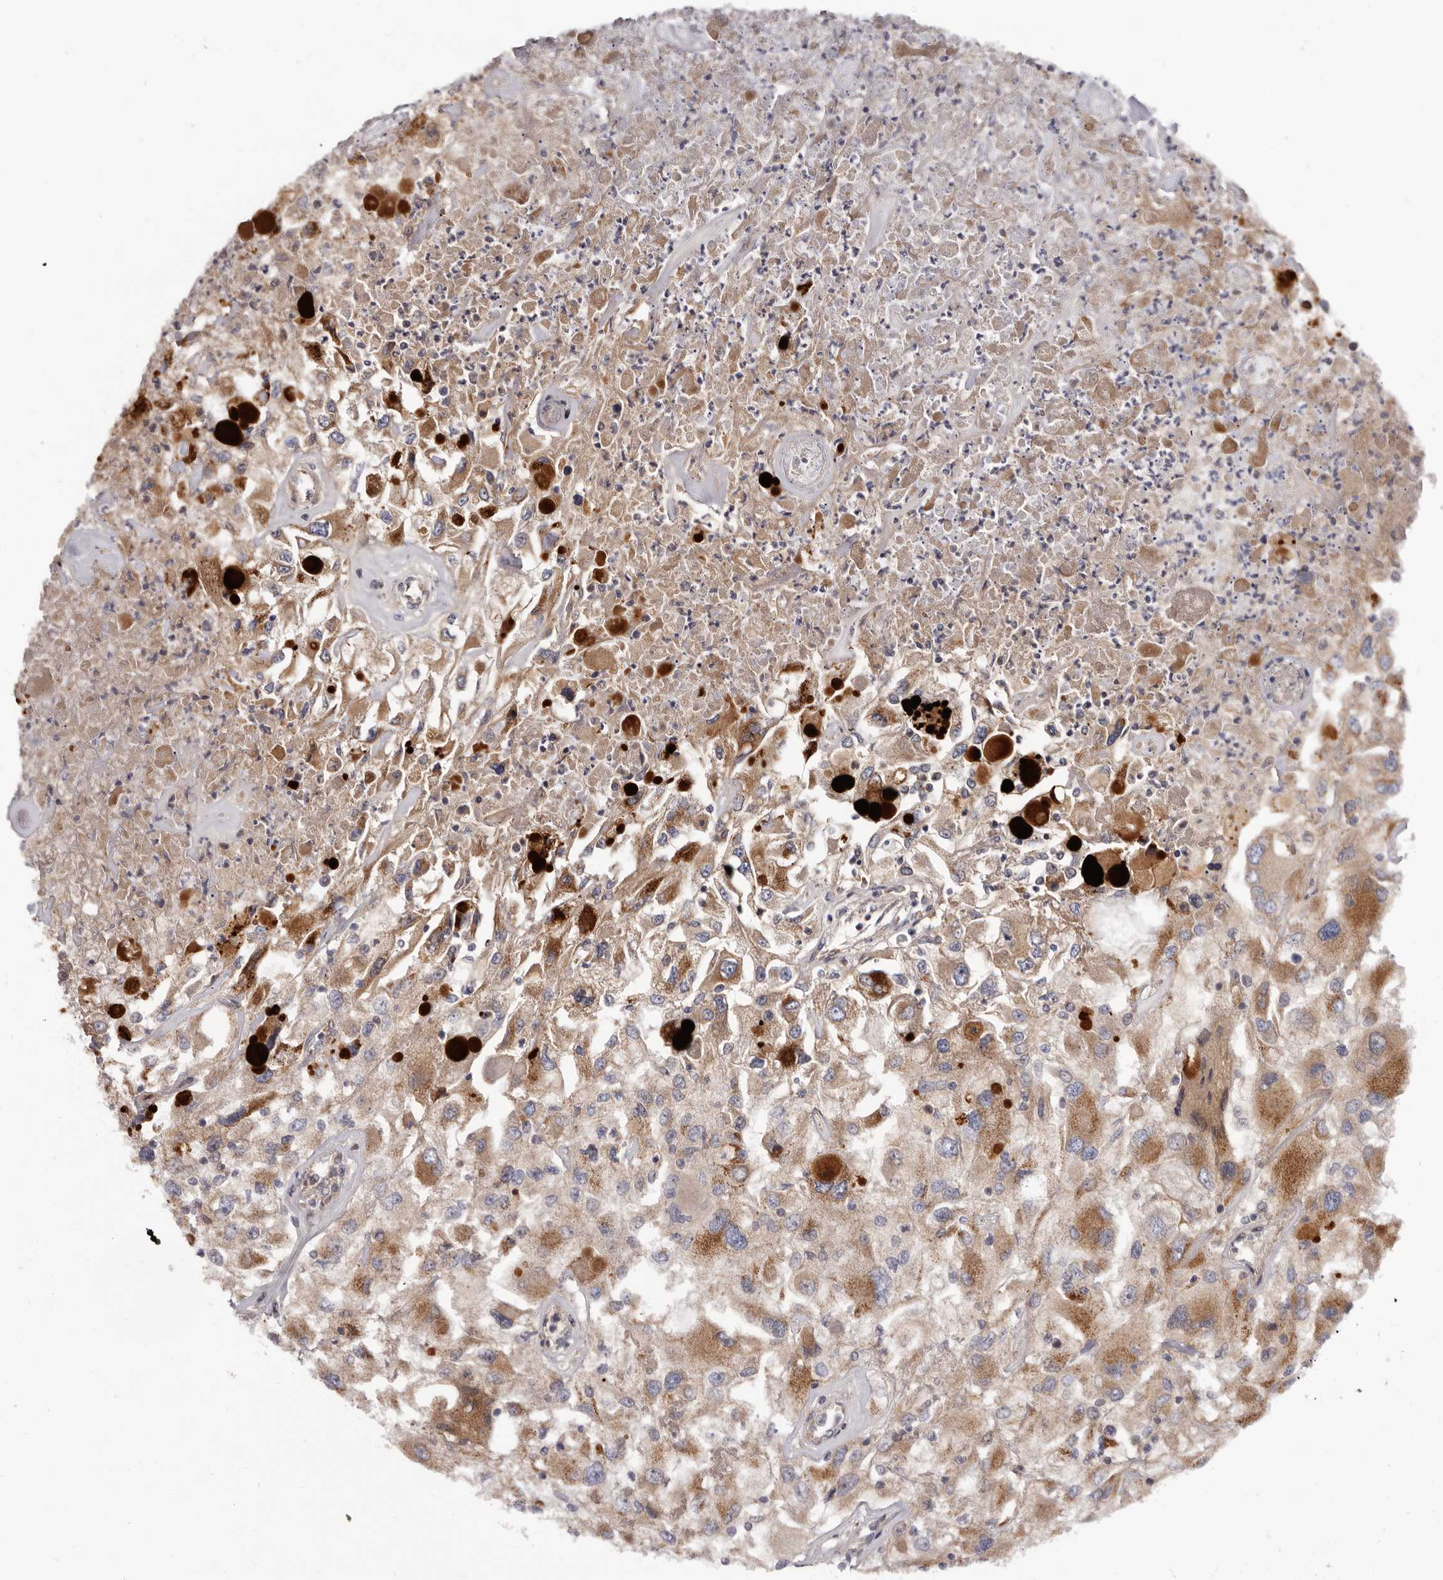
{"staining": {"intensity": "moderate", "quantity": ">75%", "location": "cytoplasmic/membranous"}, "tissue": "renal cancer", "cell_type": "Tumor cells", "image_type": "cancer", "snomed": [{"axis": "morphology", "description": "Adenocarcinoma, NOS"}, {"axis": "topography", "description": "Kidney"}], "caption": "High-power microscopy captured an immunohistochemistry (IHC) photomicrograph of renal cancer (adenocarcinoma), revealing moderate cytoplasmic/membranous staining in approximately >75% of tumor cells.", "gene": "ASIC5", "patient": {"sex": "female", "age": 52}}